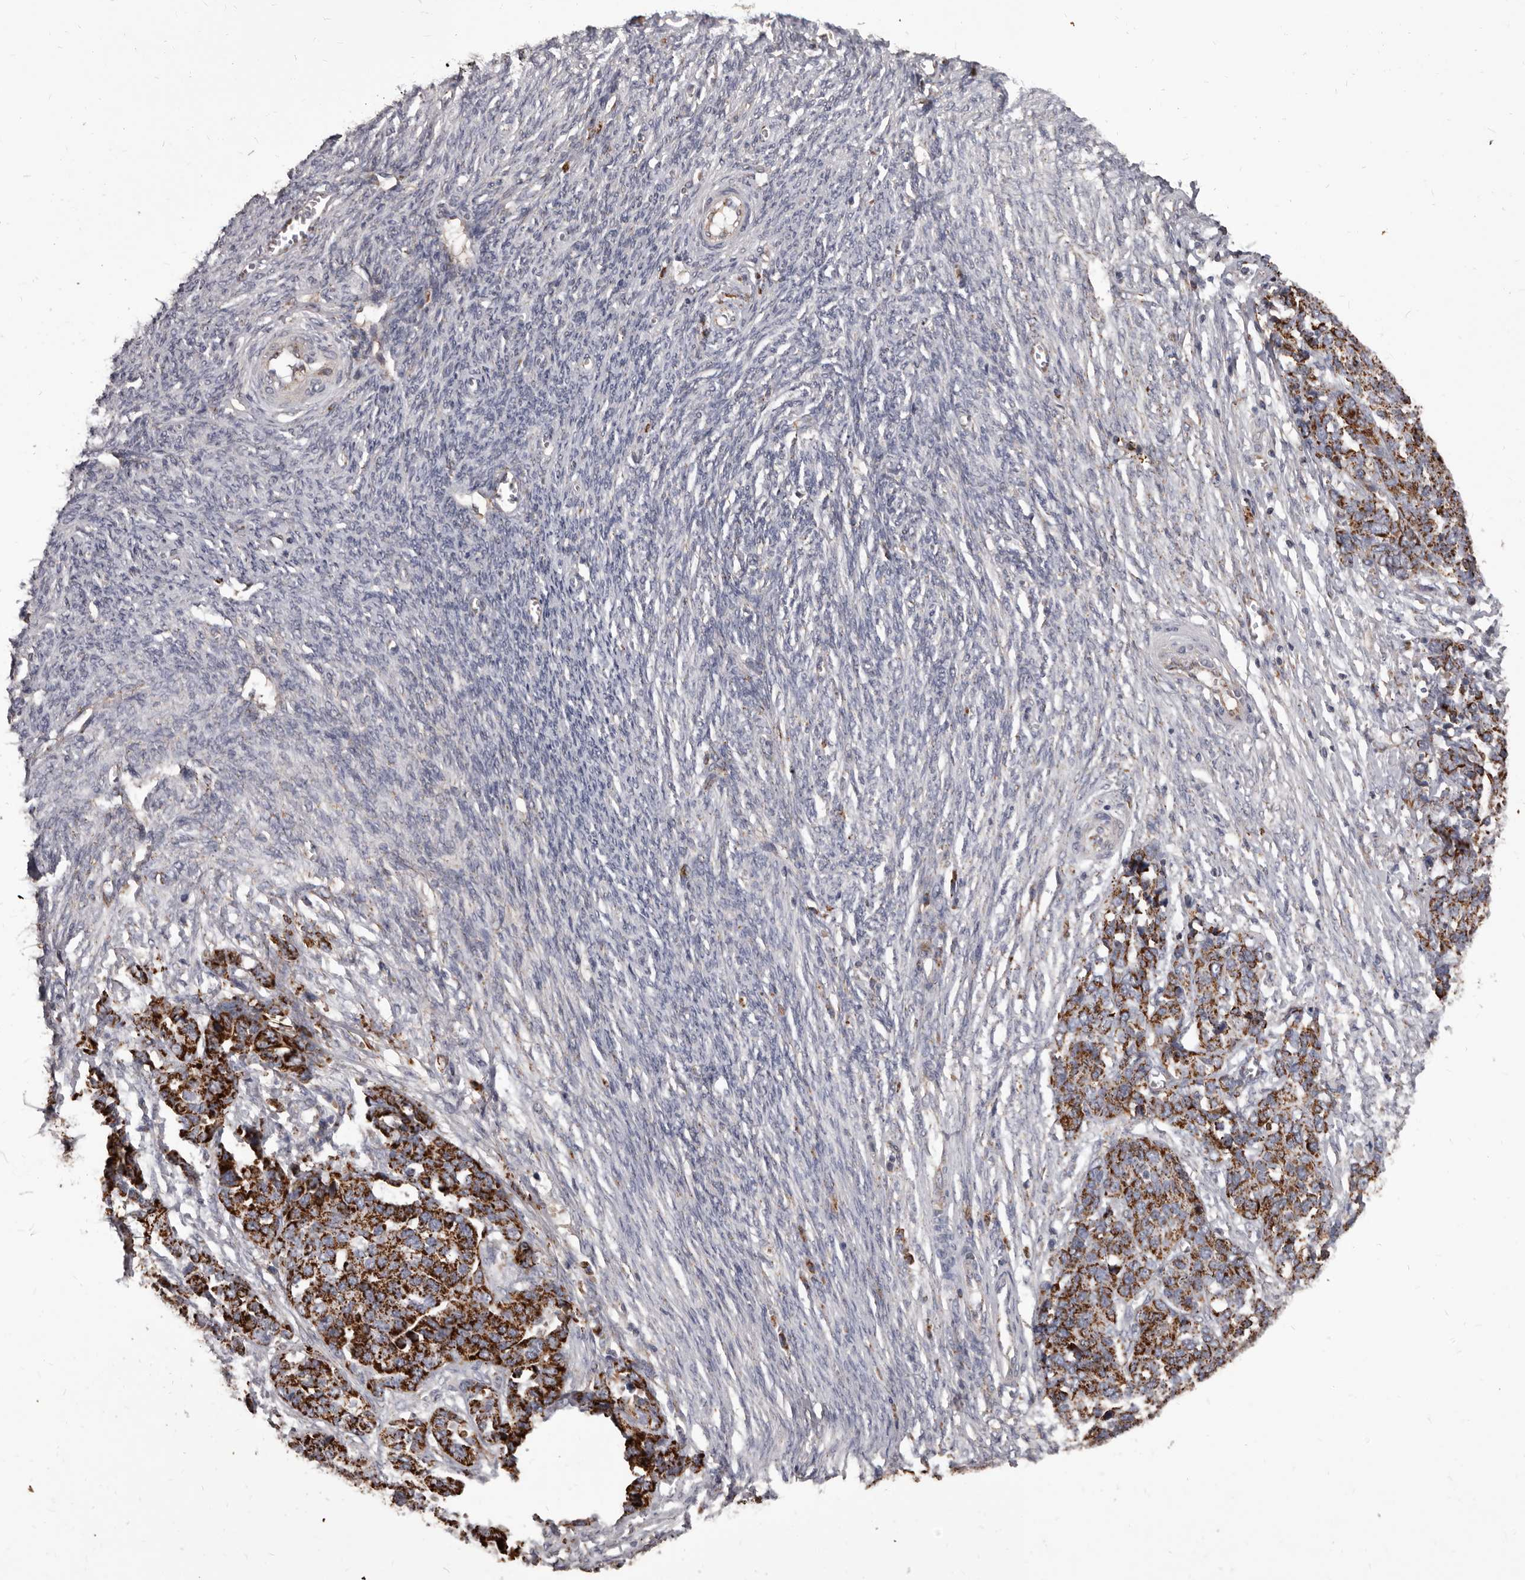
{"staining": {"intensity": "strong", "quantity": ">75%", "location": "cytoplasmic/membranous"}, "tissue": "ovarian cancer", "cell_type": "Tumor cells", "image_type": "cancer", "snomed": [{"axis": "morphology", "description": "Cystadenocarcinoma, serous, NOS"}, {"axis": "topography", "description": "Ovary"}], "caption": "Approximately >75% of tumor cells in ovarian cancer (serous cystadenocarcinoma) demonstrate strong cytoplasmic/membranous protein staining as visualized by brown immunohistochemical staining.", "gene": "ALDH5A1", "patient": {"sex": "female", "age": 44}}